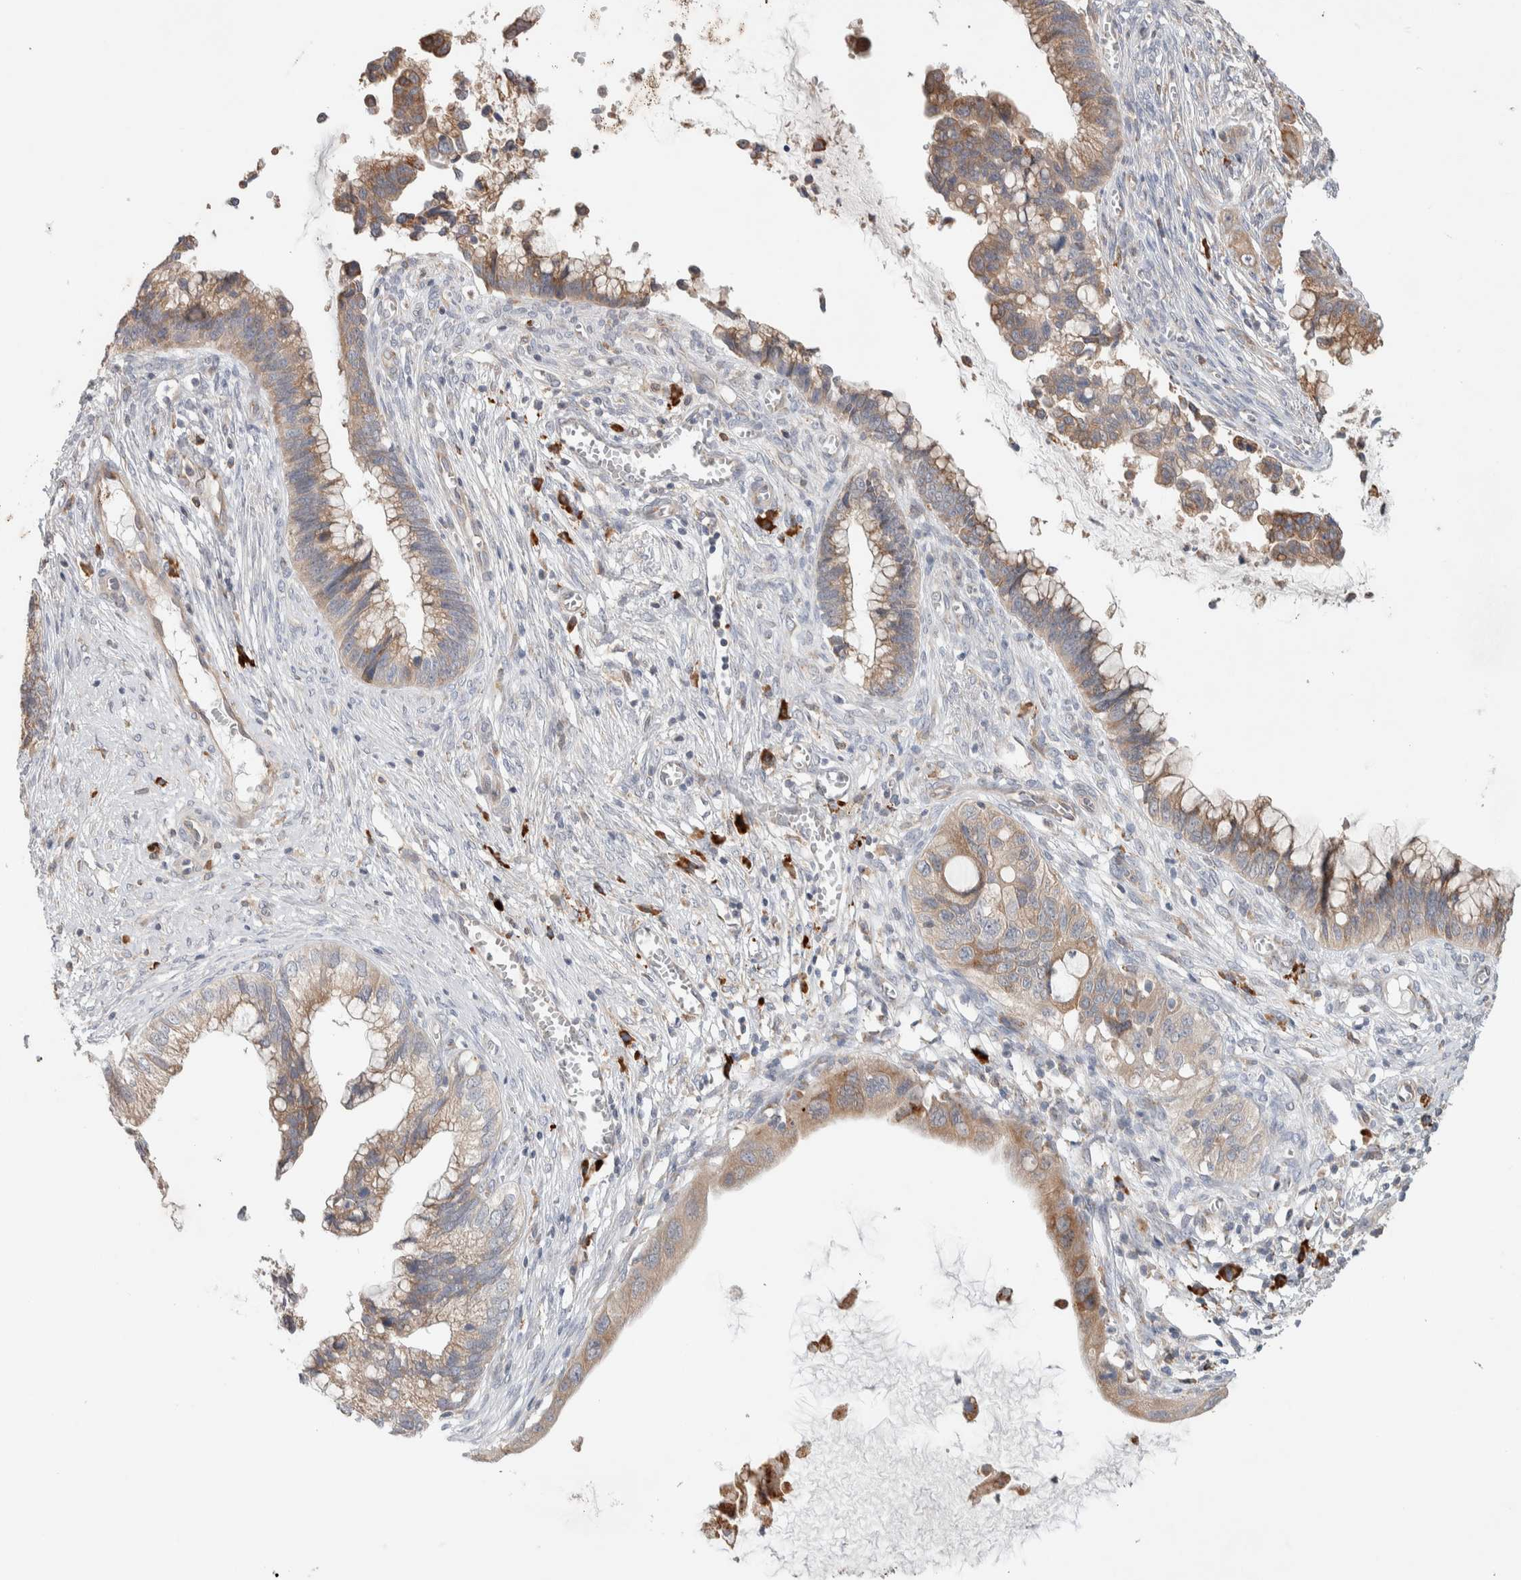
{"staining": {"intensity": "weak", "quantity": ">75%", "location": "cytoplasmic/membranous"}, "tissue": "cervical cancer", "cell_type": "Tumor cells", "image_type": "cancer", "snomed": [{"axis": "morphology", "description": "Adenocarcinoma, NOS"}, {"axis": "topography", "description": "Cervix"}], "caption": "Cervical cancer (adenocarcinoma) stained with a brown dye exhibits weak cytoplasmic/membranous positive staining in approximately >75% of tumor cells.", "gene": "ADCY8", "patient": {"sex": "female", "age": 44}}